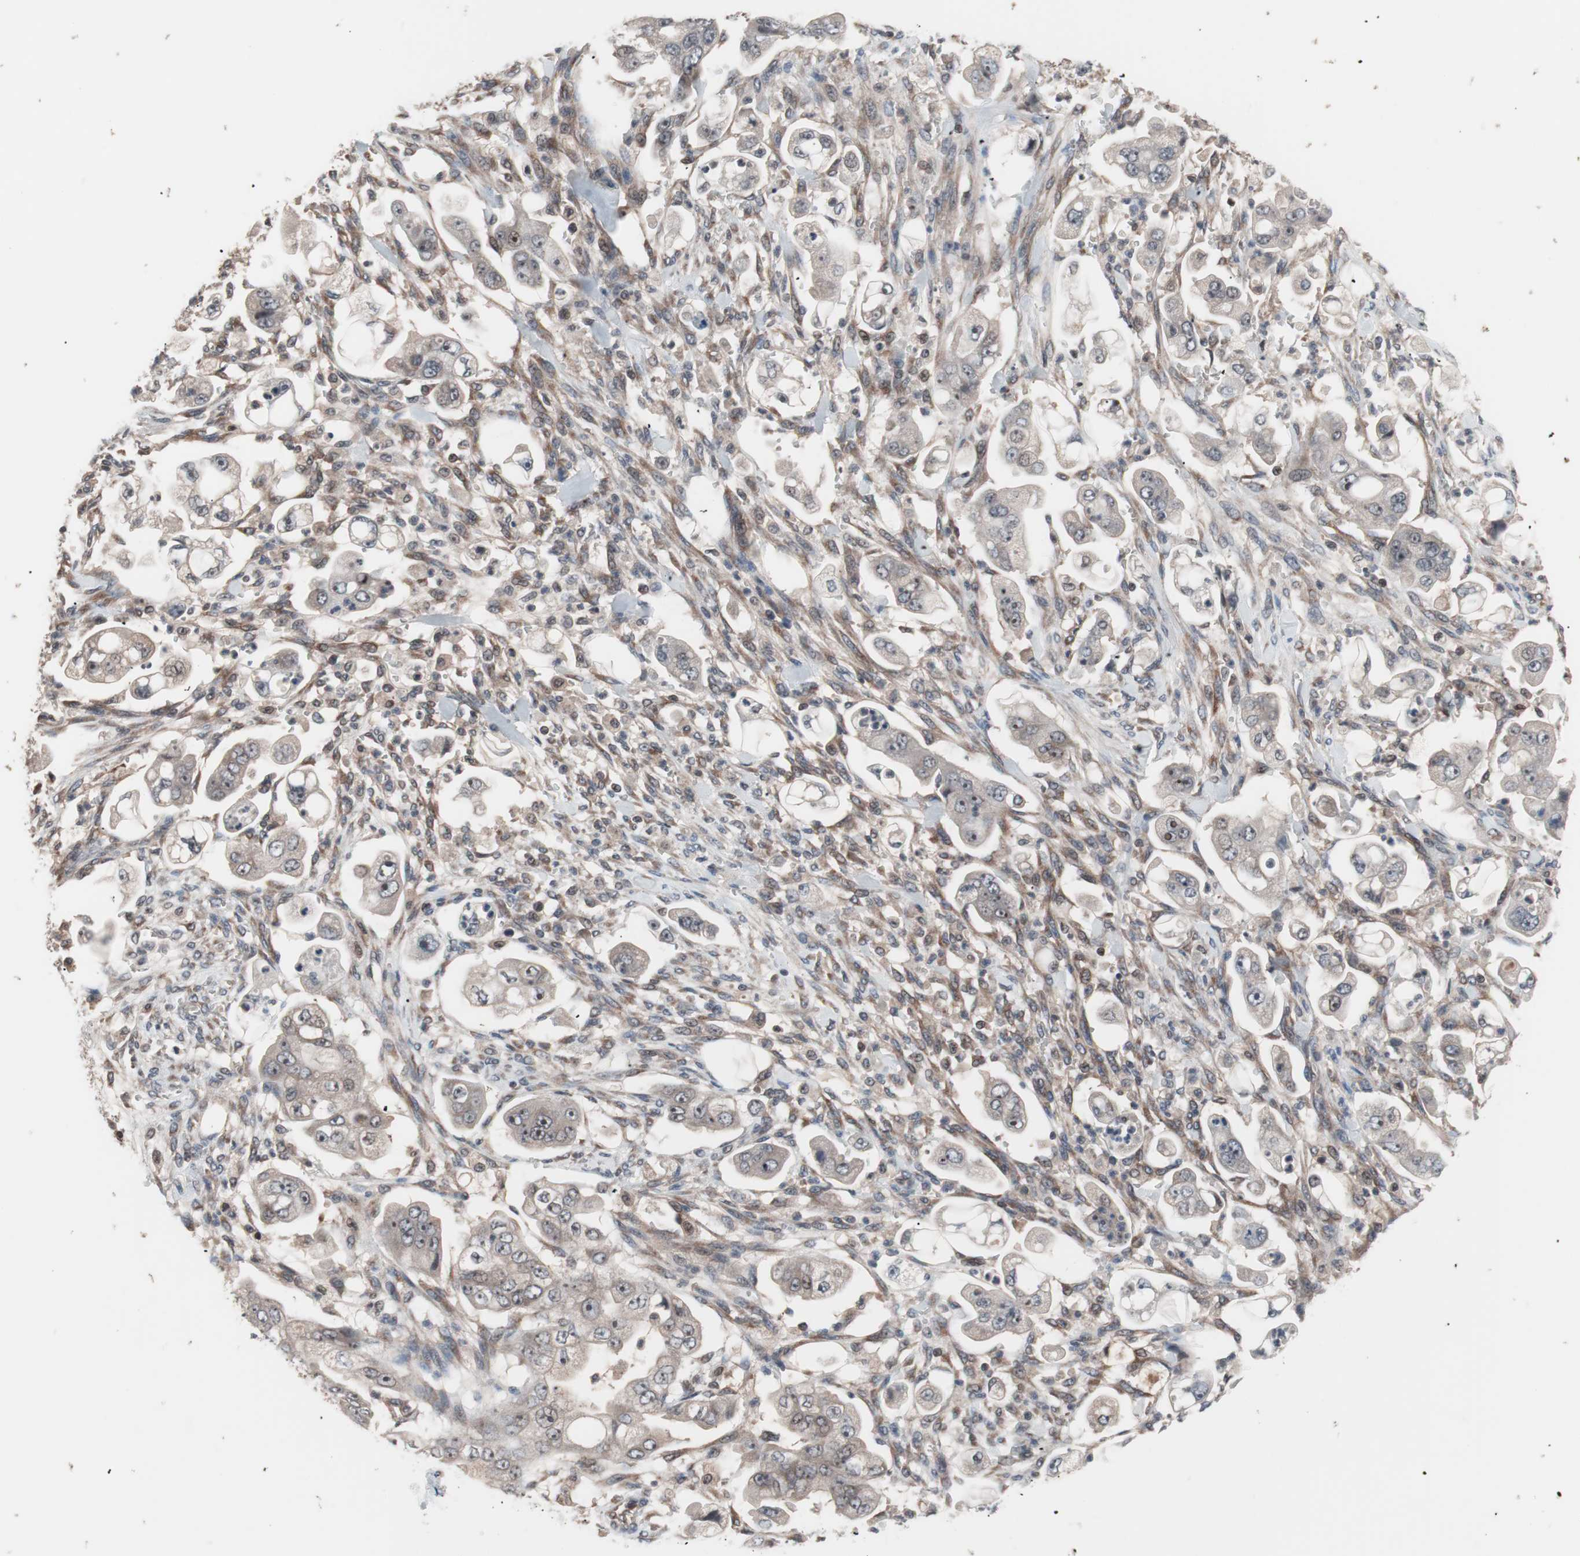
{"staining": {"intensity": "weak", "quantity": "25%-75%", "location": "nuclear"}, "tissue": "stomach cancer", "cell_type": "Tumor cells", "image_type": "cancer", "snomed": [{"axis": "morphology", "description": "Adenocarcinoma, NOS"}, {"axis": "topography", "description": "Stomach"}], "caption": "Human stomach adenocarcinoma stained with a protein marker shows weak staining in tumor cells.", "gene": "IRS1", "patient": {"sex": "male", "age": 62}}